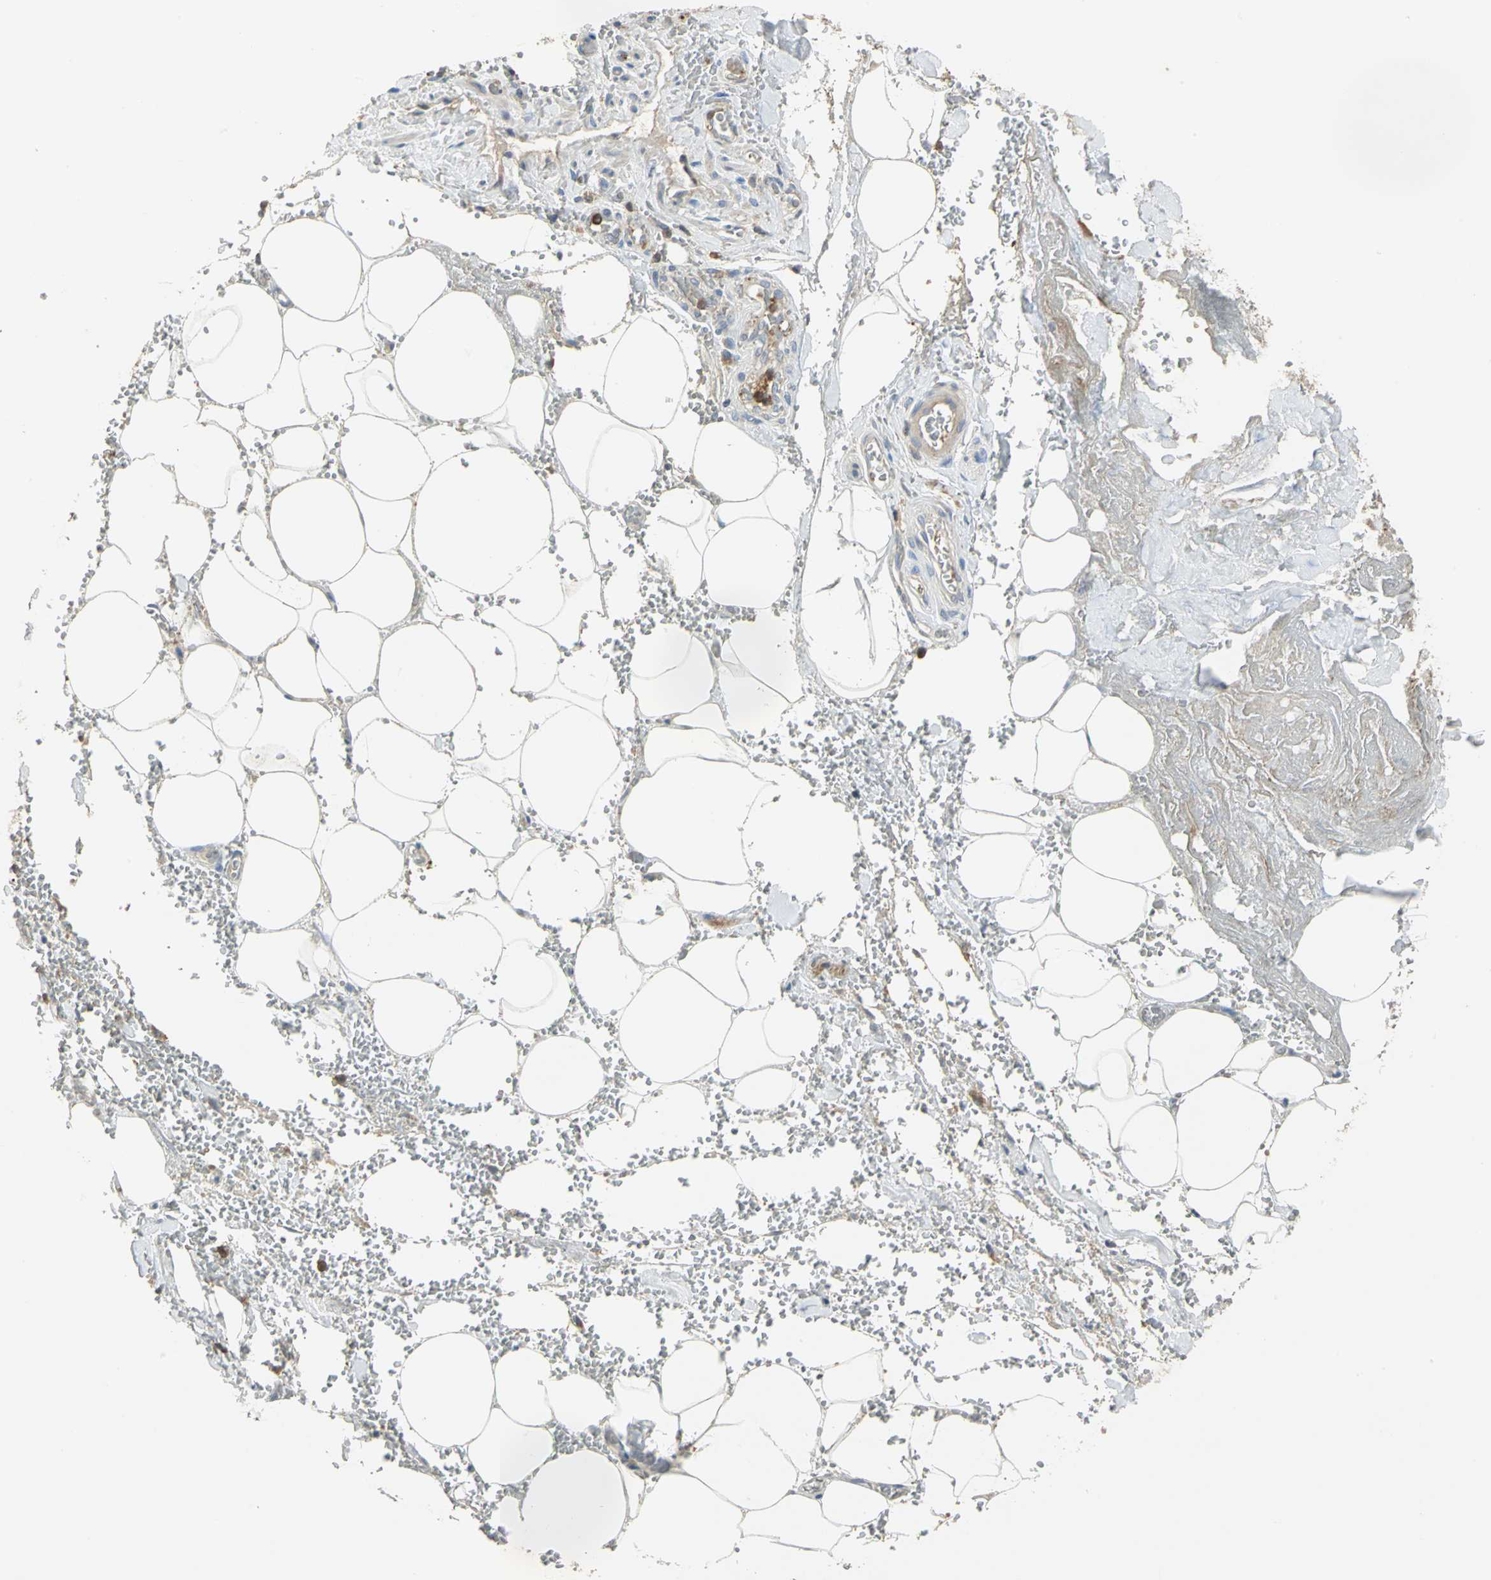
{"staining": {"intensity": "moderate", "quantity": "<25%", "location": "cytoplasmic/membranous"}, "tissue": "adipose tissue", "cell_type": "Adipocytes", "image_type": "normal", "snomed": [{"axis": "morphology", "description": "Normal tissue, NOS"}, {"axis": "morphology", "description": "Cholangiocarcinoma"}, {"axis": "topography", "description": "Liver"}, {"axis": "topography", "description": "Peripheral nerve tissue"}], "caption": "Human adipose tissue stained with a brown dye reveals moderate cytoplasmic/membranous positive staining in about <25% of adipocytes.", "gene": "SKAP2", "patient": {"sex": "male", "age": 50}}